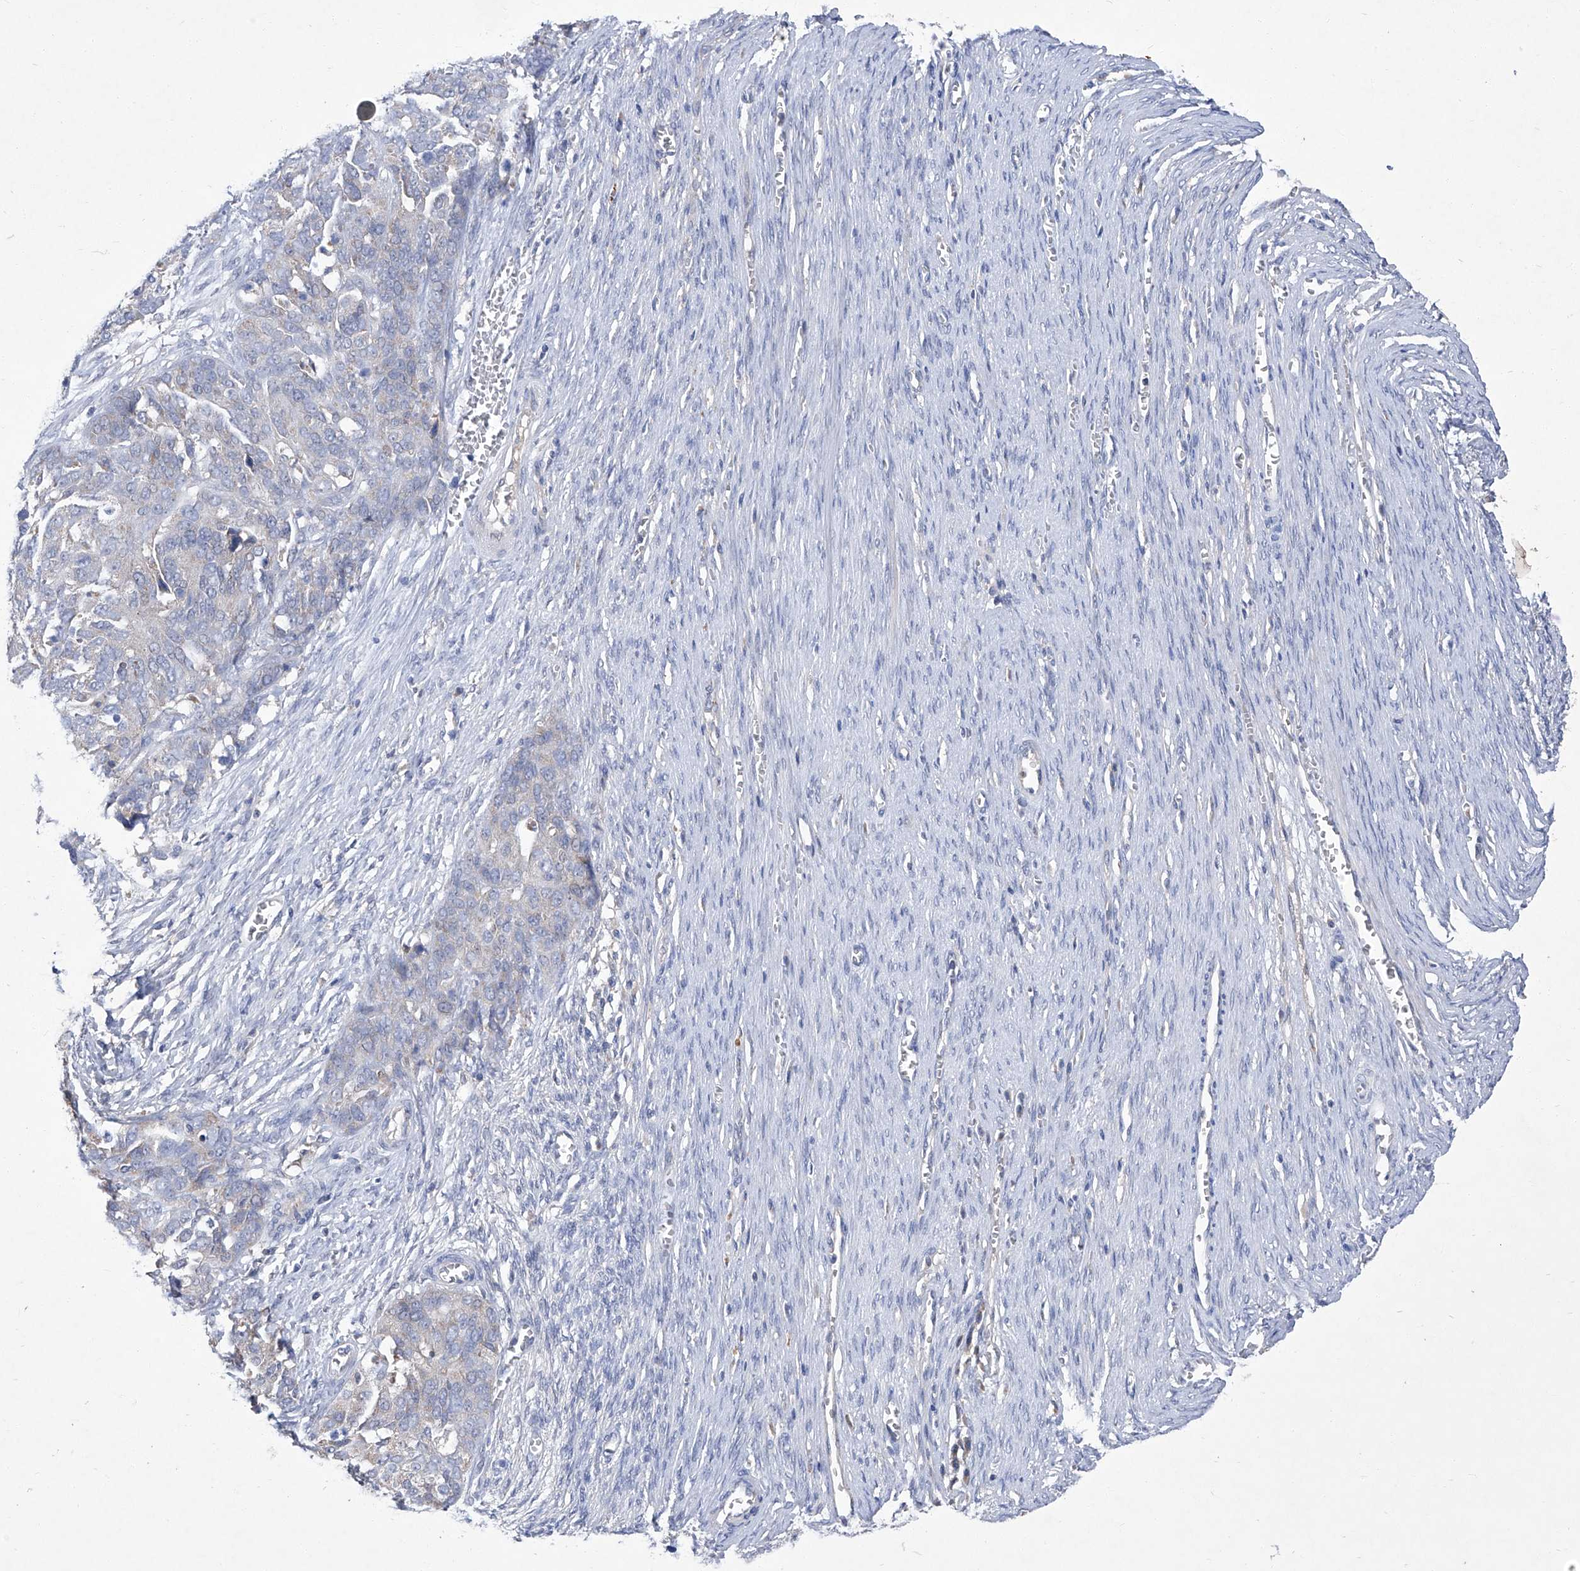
{"staining": {"intensity": "negative", "quantity": "none", "location": "none"}, "tissue": "ovarian cancer", "cell_type": "Tumor cells", "image_type": "cancer", "snomed": [{"axis": "morphology", "description": "Cystadenocarcinoma, serous, NOS"}, {"axis": "topography", "description": "Ovary"}], "caption": "Tumor cells are negative for brown protein staining in ovarian cancer (serous cystadenocarcinoma).", "gene": "SBK2", "patient": {"sex": "female", "age": 44}}